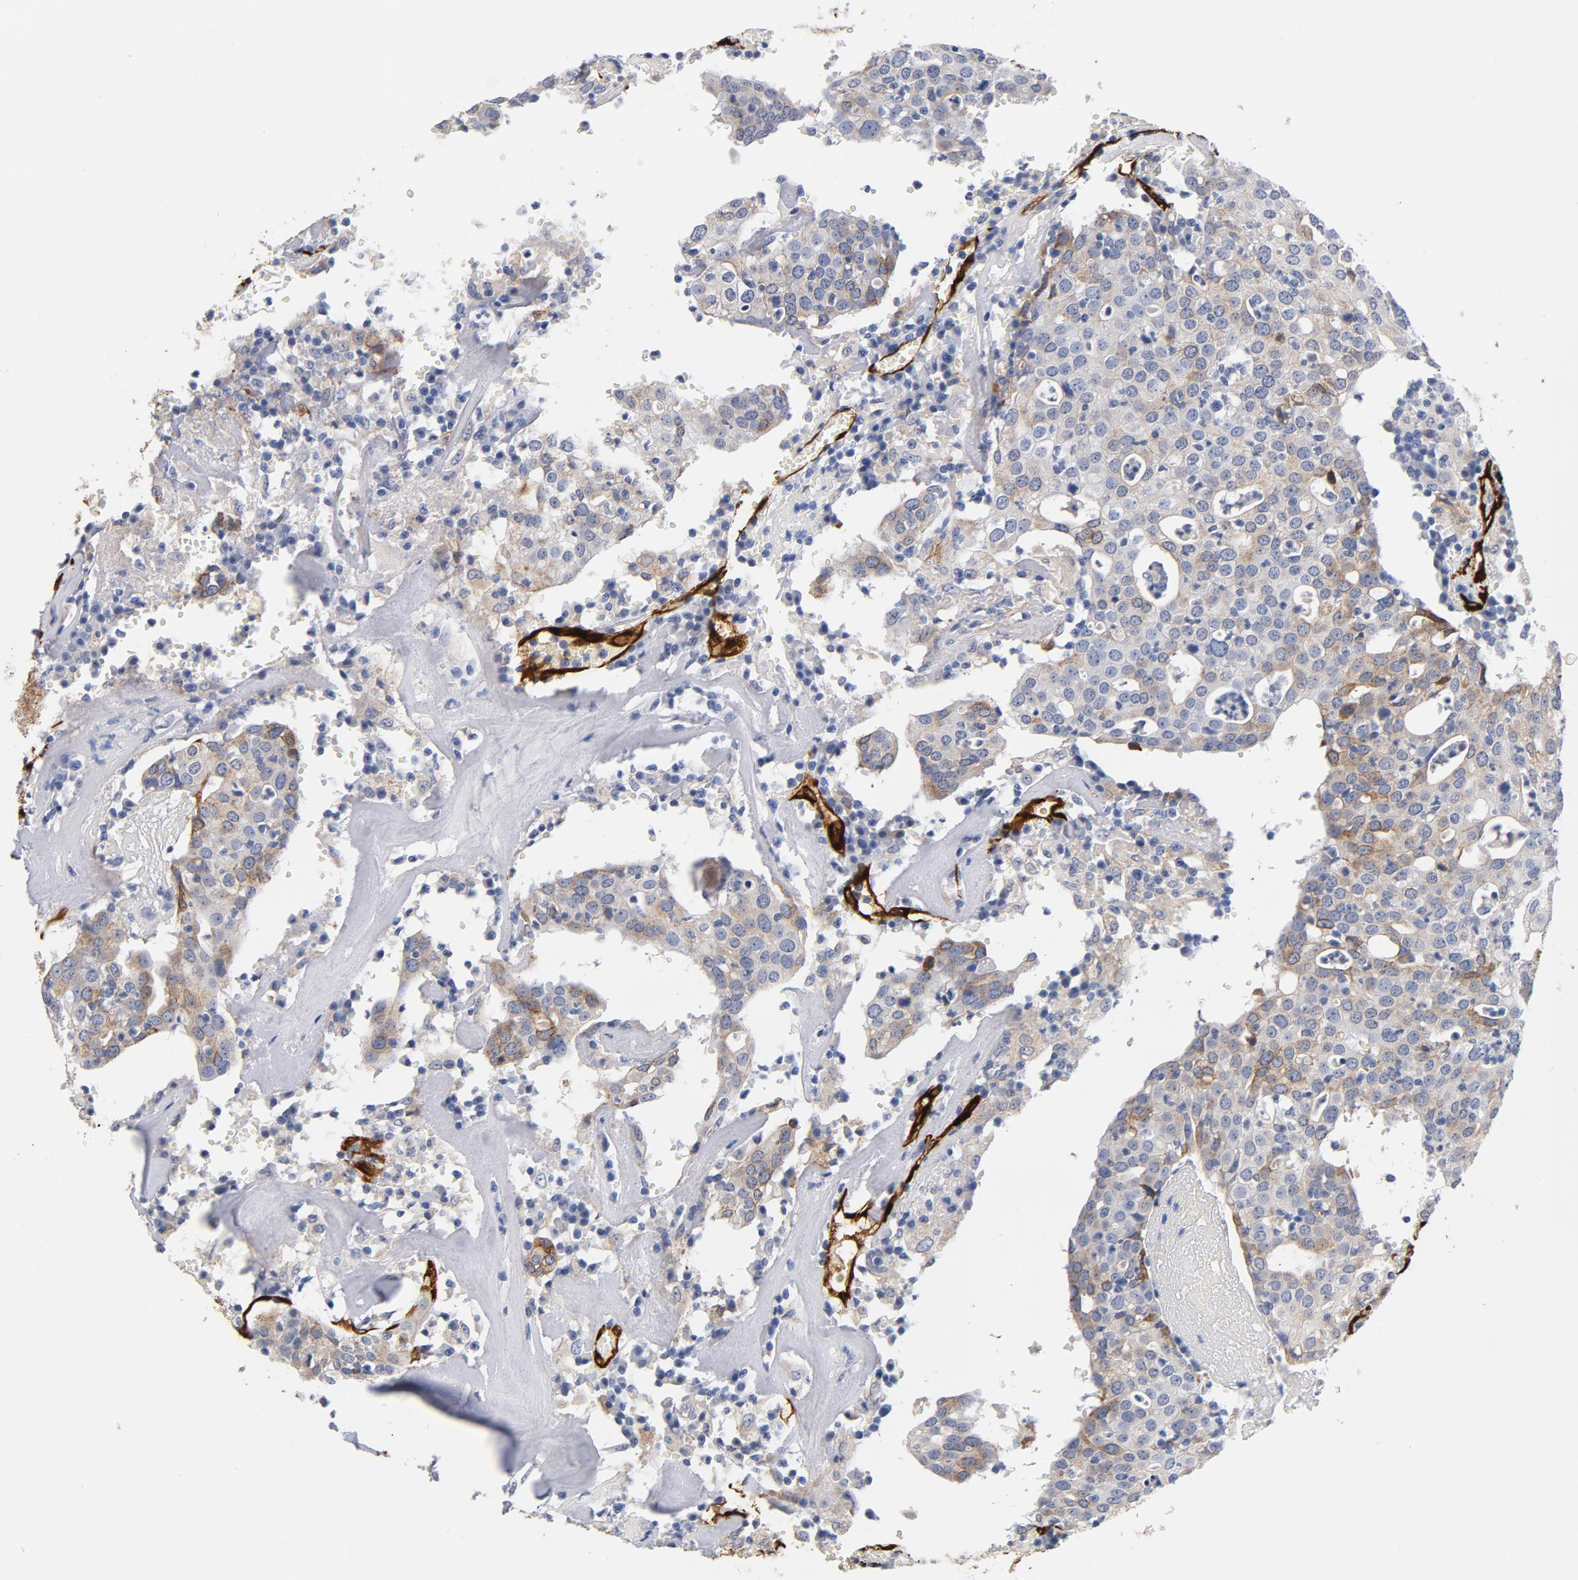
{"staining": {"intensity": "weak", "quantity": ">75%", "location": "cytoplasmic/membranous"}, "tissue": "head and neck cancer", "cell_type": "Tumor cells", "image_type": "cancer", "snomed": [{"axis": "morphology", "description": "Adenocarcinoma, NOS"}, {"axis": "topography", "description": "Salivary gland"}, {"axis": "topography", "description": "Head-Neck"}], "caption": "Protein positivity by immunohistochemistry exhibits weak cytoplasmic/membranous expression in approximately >75% of tumor cells in head and neck cancer.", "gene": "SERPINH1", "patient": {"sex": "female", "age": 65}}